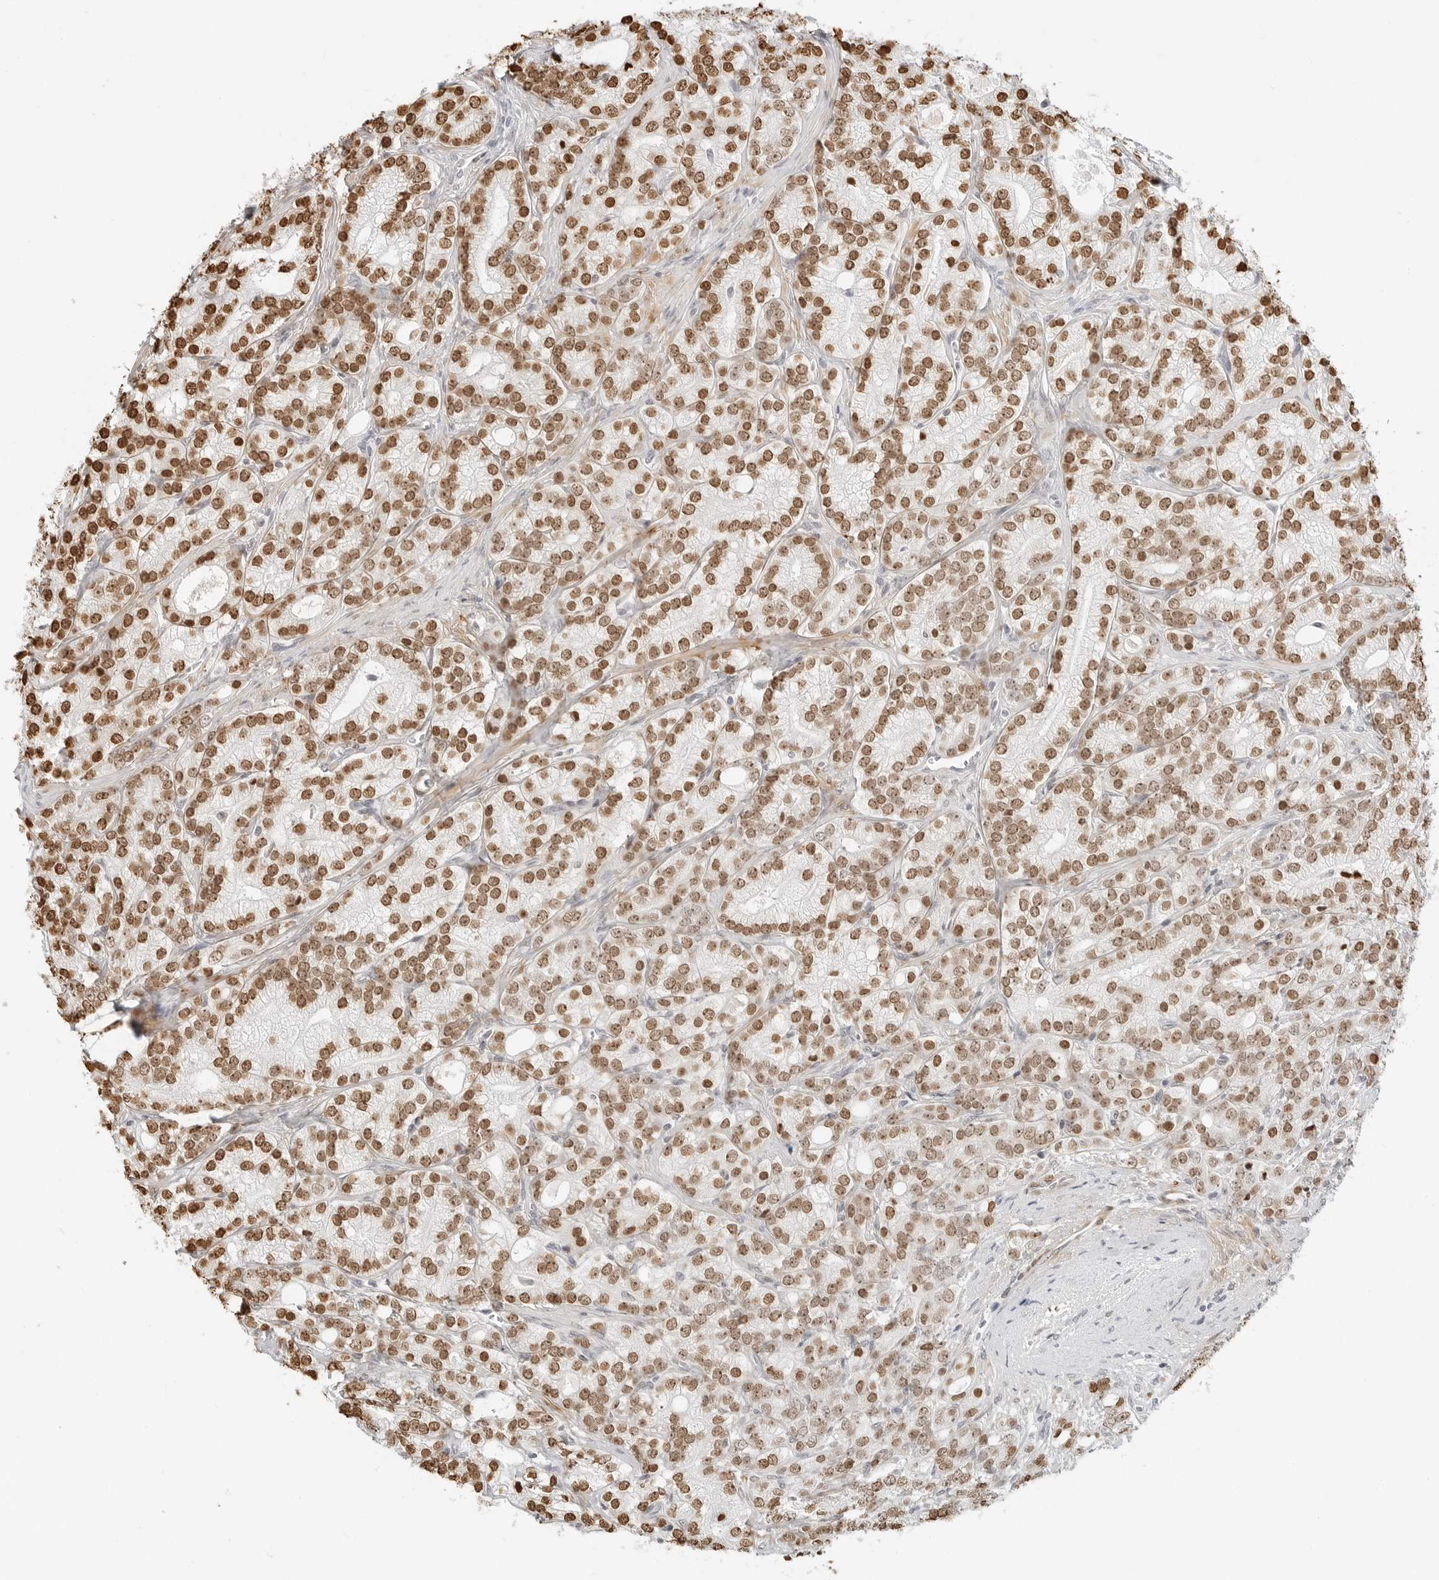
{"staining": {"intensity": "moderate", "quantity": ">75%", "location": "nuclear"}, "tissue": "prostate cancer", "cell_type": "Tumor cells", "image_type": "cancer", "snomed": [{"axis": "morphology", "description": "Adenocarcinoma, High grade"}, {"axis": "topography", "description": "Prostate"}], "caption": "Protein staining displays moderate nuclear positivity in approximately >75% of tumor cells in high-grade adenocarcinoma (prostate).", "gene": "SPIDR", "patient": {"sex": "male", "age": 57}}